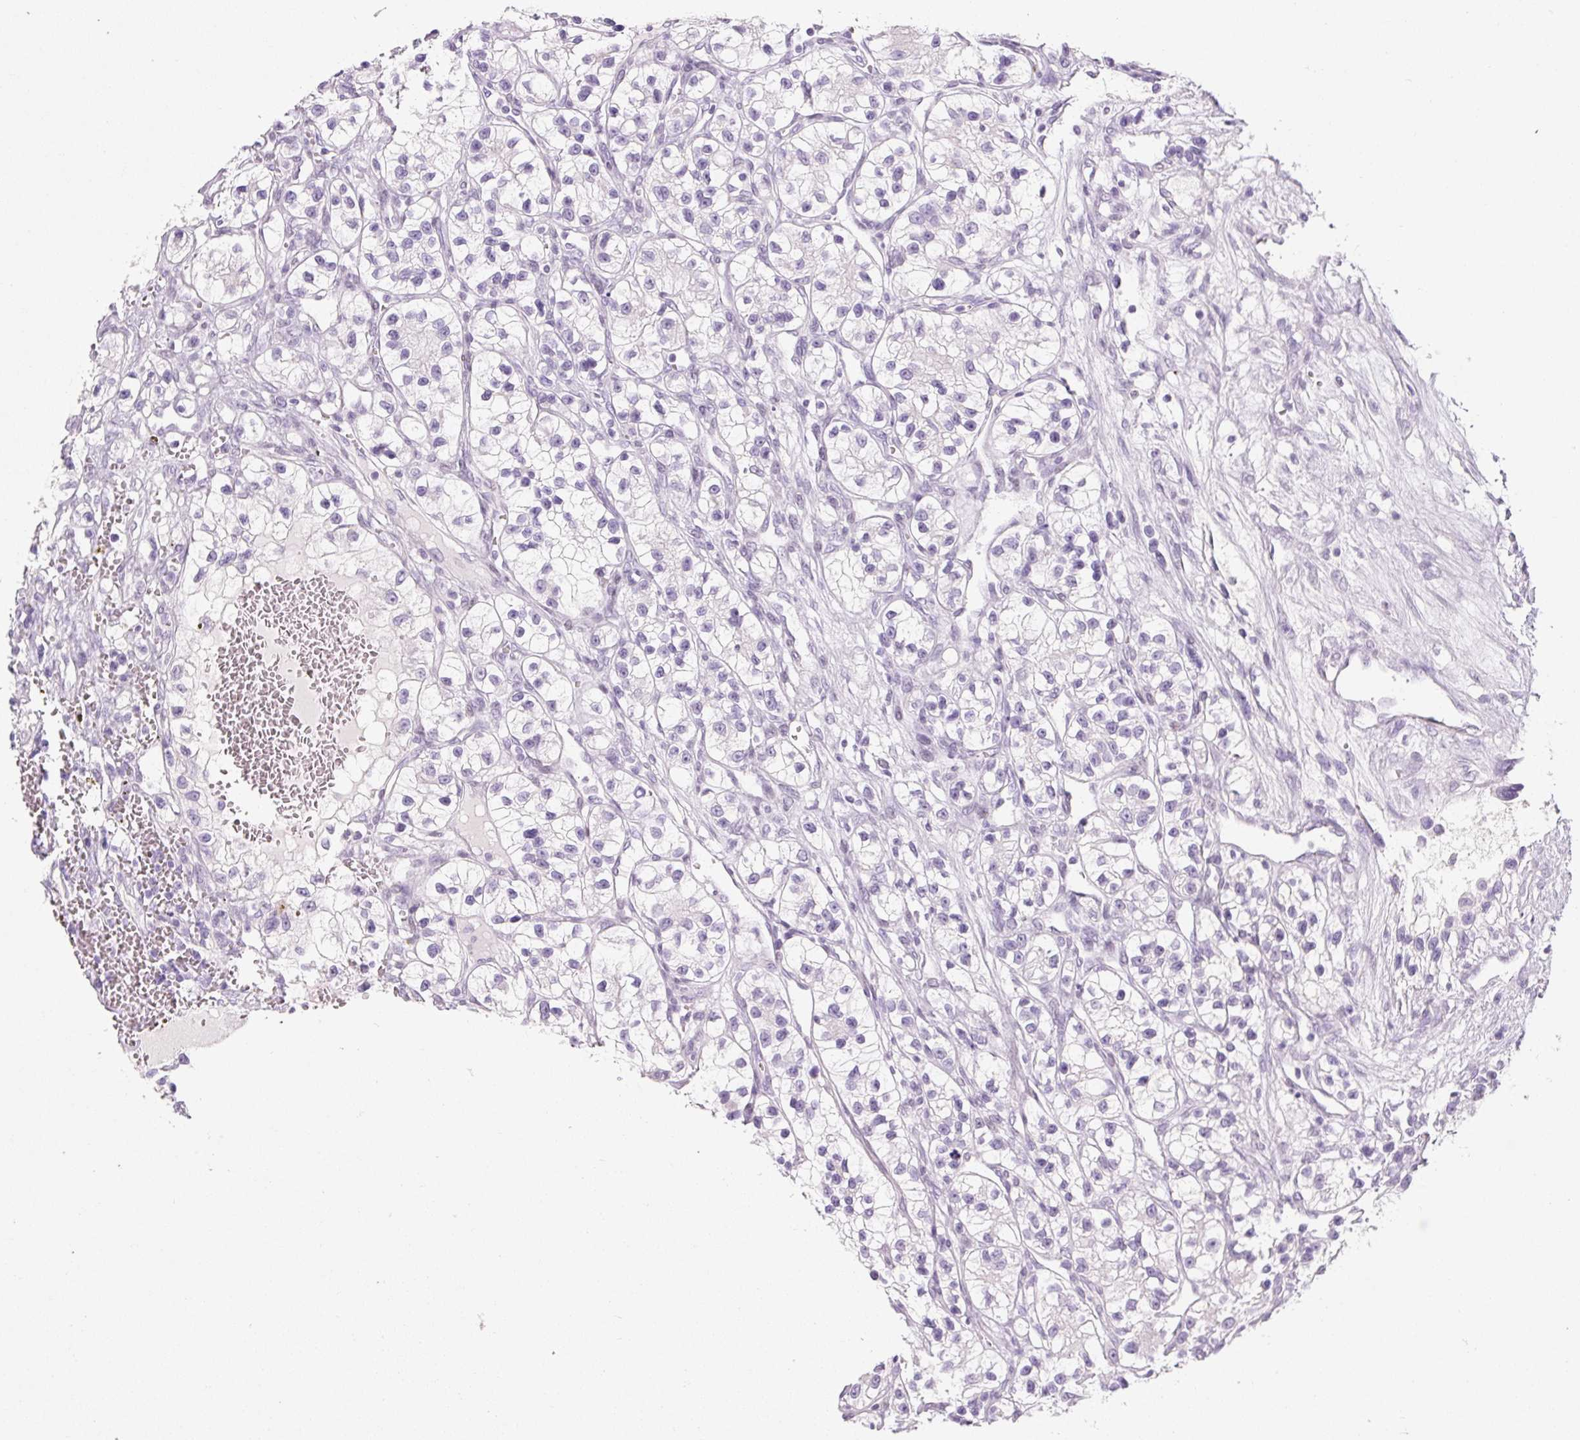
{"staining": {"intensity": "negative", "quantity": "none", "location": "none"}, "tissue": "renal cancer", "cell_type": "Tumor cells", "image_type": "cancer", "snomed": [{"axis": "morphology", "description": "Adenocarcinoma, NOS"}, {"axis": "topography", "description": "Kidney"}], "caption": "Immunohistochemical staining of adenocarcinoma (renal) shows no significant expression in tumor cells.", "gene": "SIX1", "patient": {"sex": "female", "age": 57}}